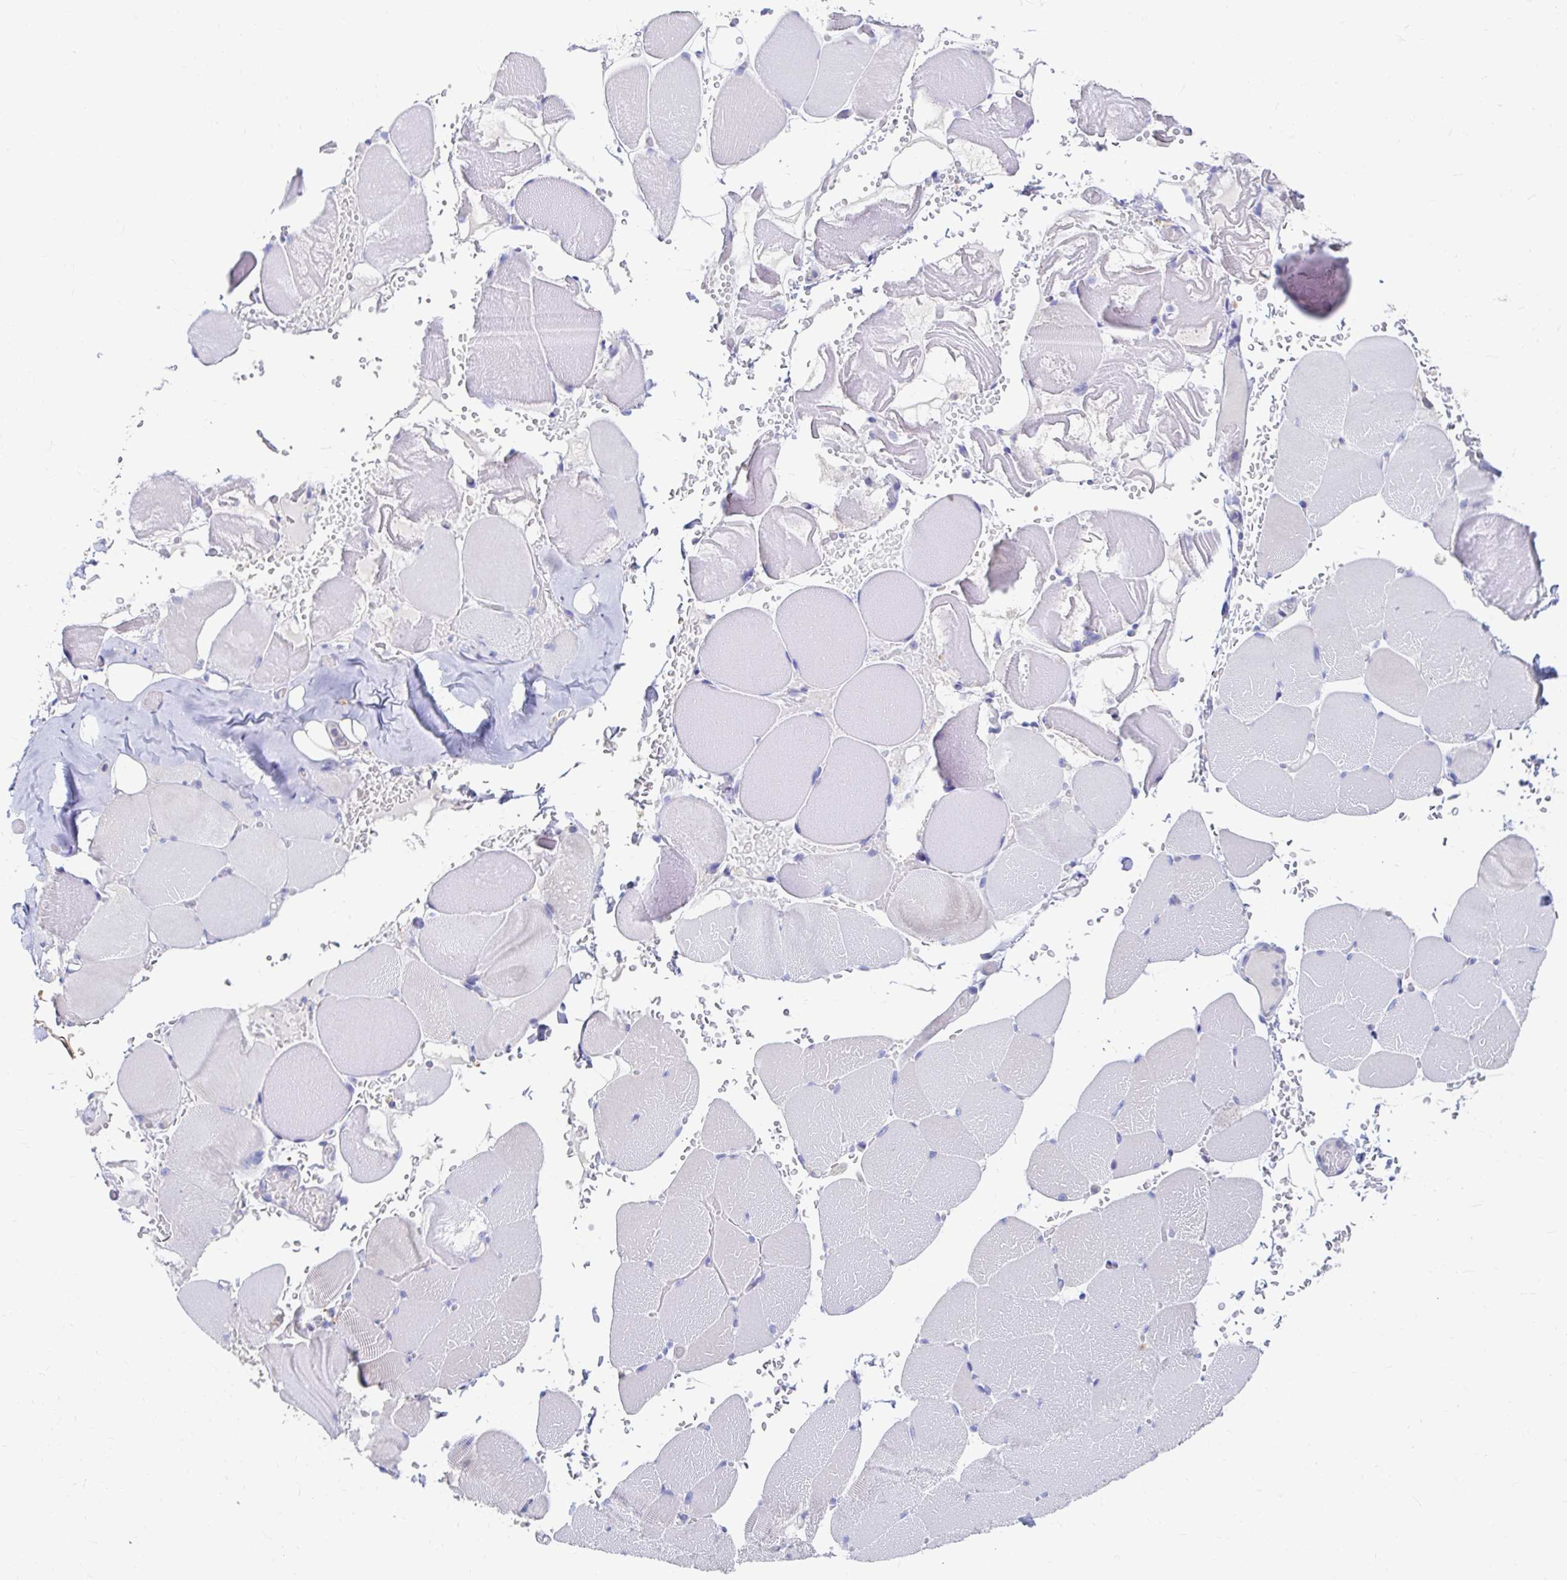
{"staining": {"intensity": "negative", "quantity": "none", "location": "none"}, "tissue": "skeletal muscle", "cell_type": "Myocytes", "image_type": "normal", "snomed": [{"axis": "morphology", "description": "Normal tissue, NOS"}, {"axis": "topography", "description": "Skeletal muscle"}], "caption": "Immunohistochemistry (IHC) of normal skeletal muscle reveals no staining in myocytes. (DAB (3,3'-diaminobenzidine) IHC, high magnification).", "gene": "LAMC3", "patient": {"sex": "female", "age": 37}}